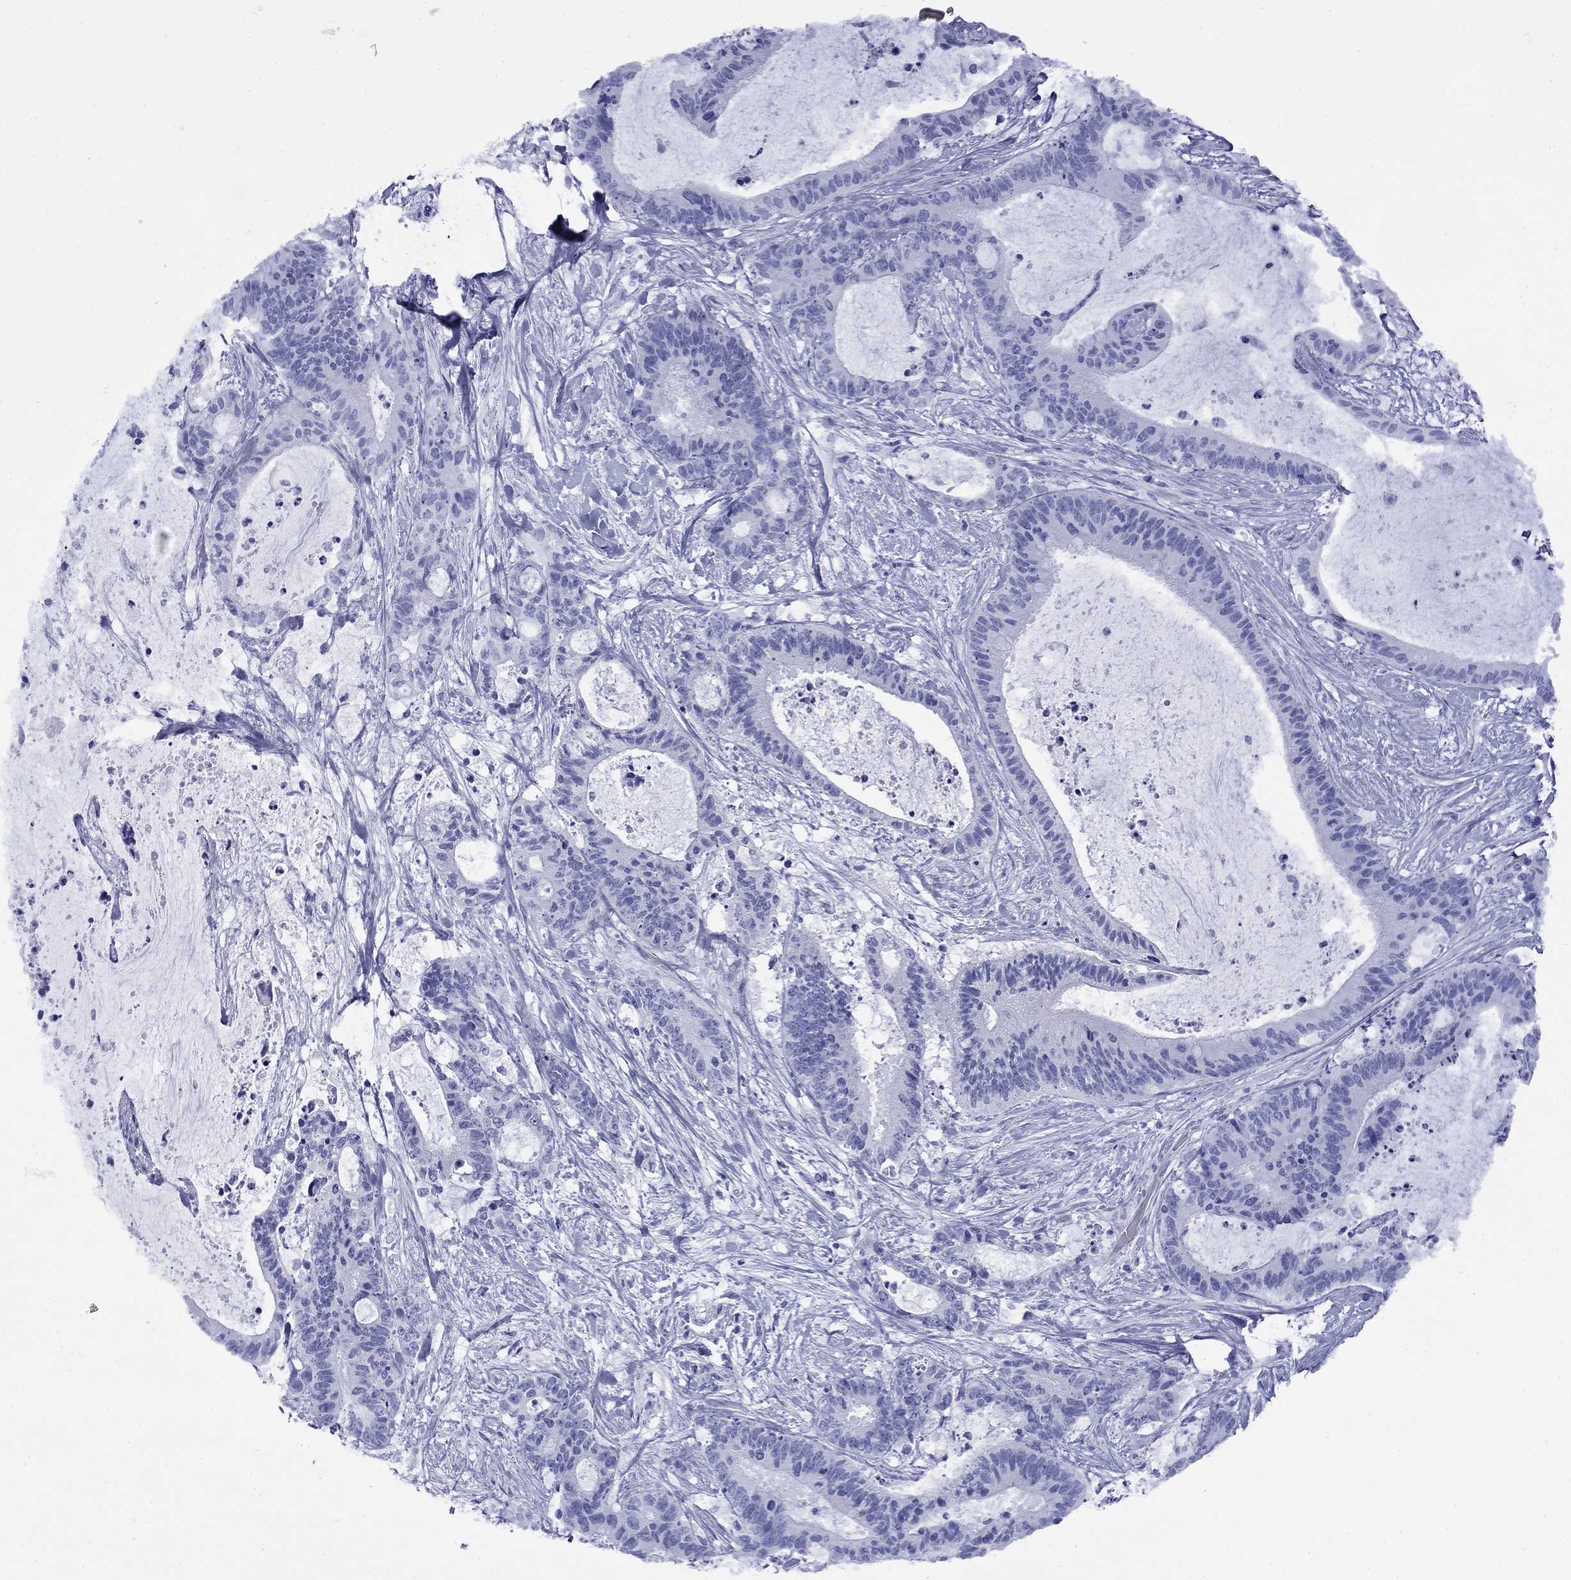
{"staining": {"intensity": "negative", "quantity": "none", "location": "none"}, "tissue": "liver cancer", "cell_type": "Tumor cells", "image_type": "cancer", "snomed": [{"axis": "morphology", "description": "Cholangiocarcinoma"}, {"axis": "topography", "description": "Liver"}], "caption": "IHC of liver cholangiocarcinoma exhibits no staining in tumor cells.", "gene": "ROM1", "patient": {"sex": "female", "age": 73}}